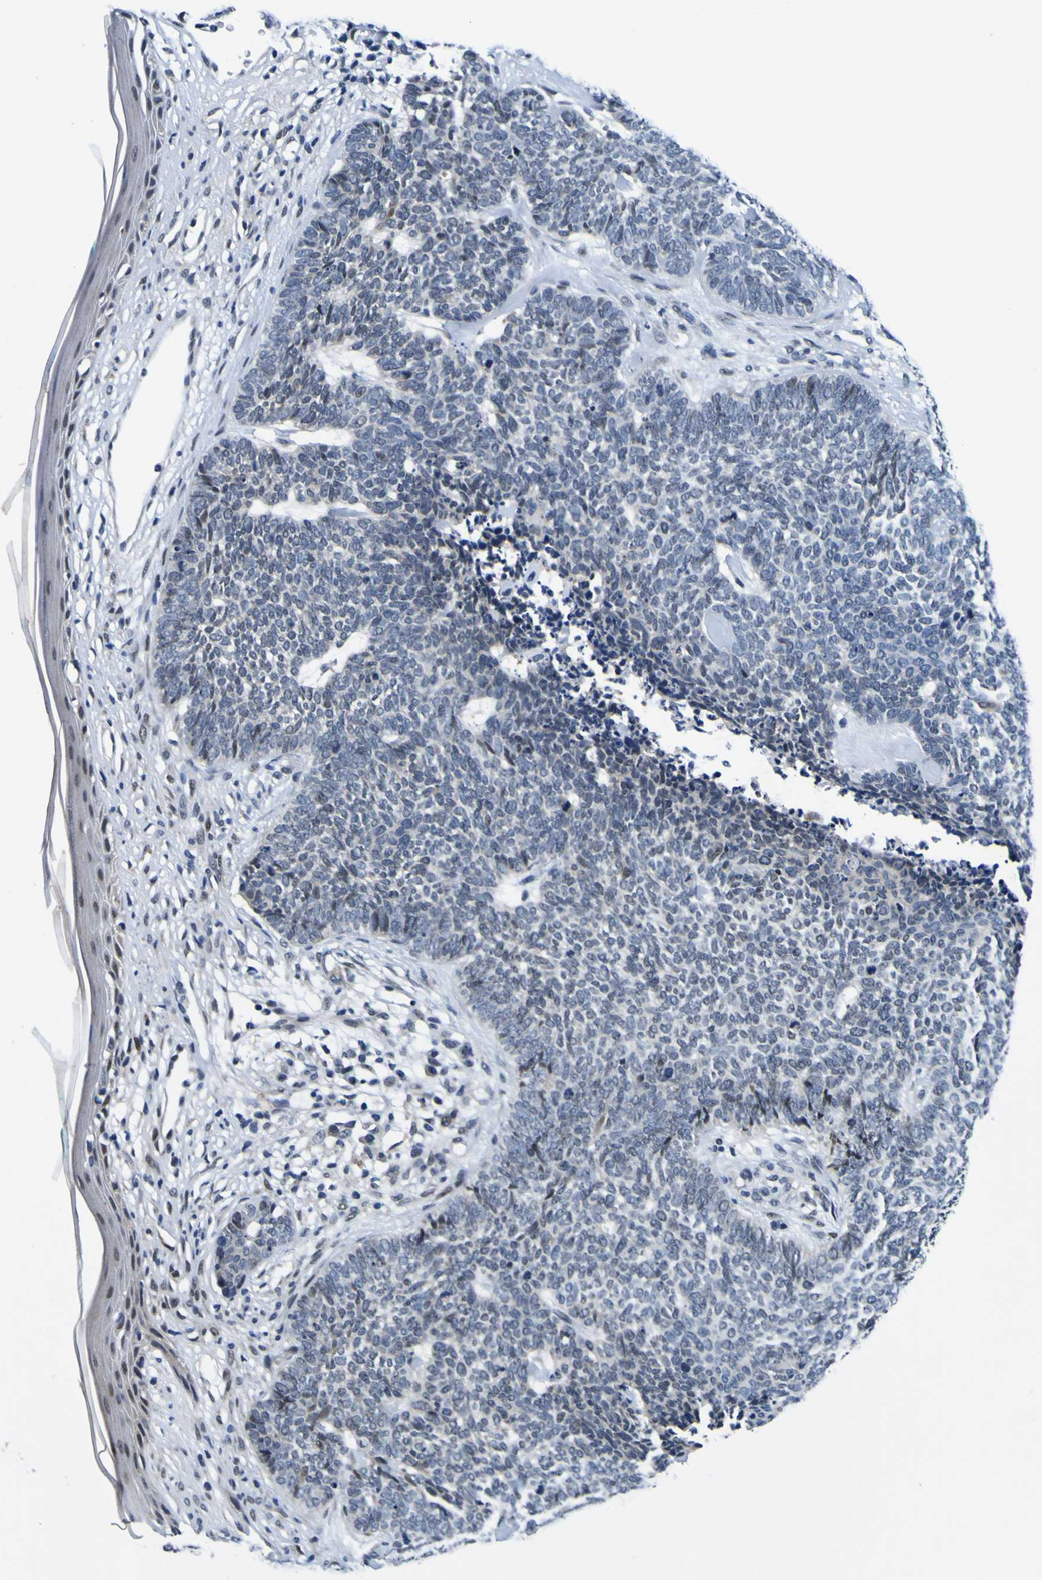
{"staining": {"intensity": "negative", "quantity": "none", "location": "none"}, "tissue": "skin cancer", "cell_type": "Tumor cells", "image_type": "cancer", "snomed": [{"axis": "morphology", "description": "Basal cell carcinoma"}, {"axis": "topography", "description": "Skin"}], "caption": "Immunohistochemistry (IHC) micrograph of skin basal cell carcinoma stained for a protein (brown), which exhibits no expression in tumor cells.", "gene": "CUL4B", "patient": {"sex": "female", "age": 84}}